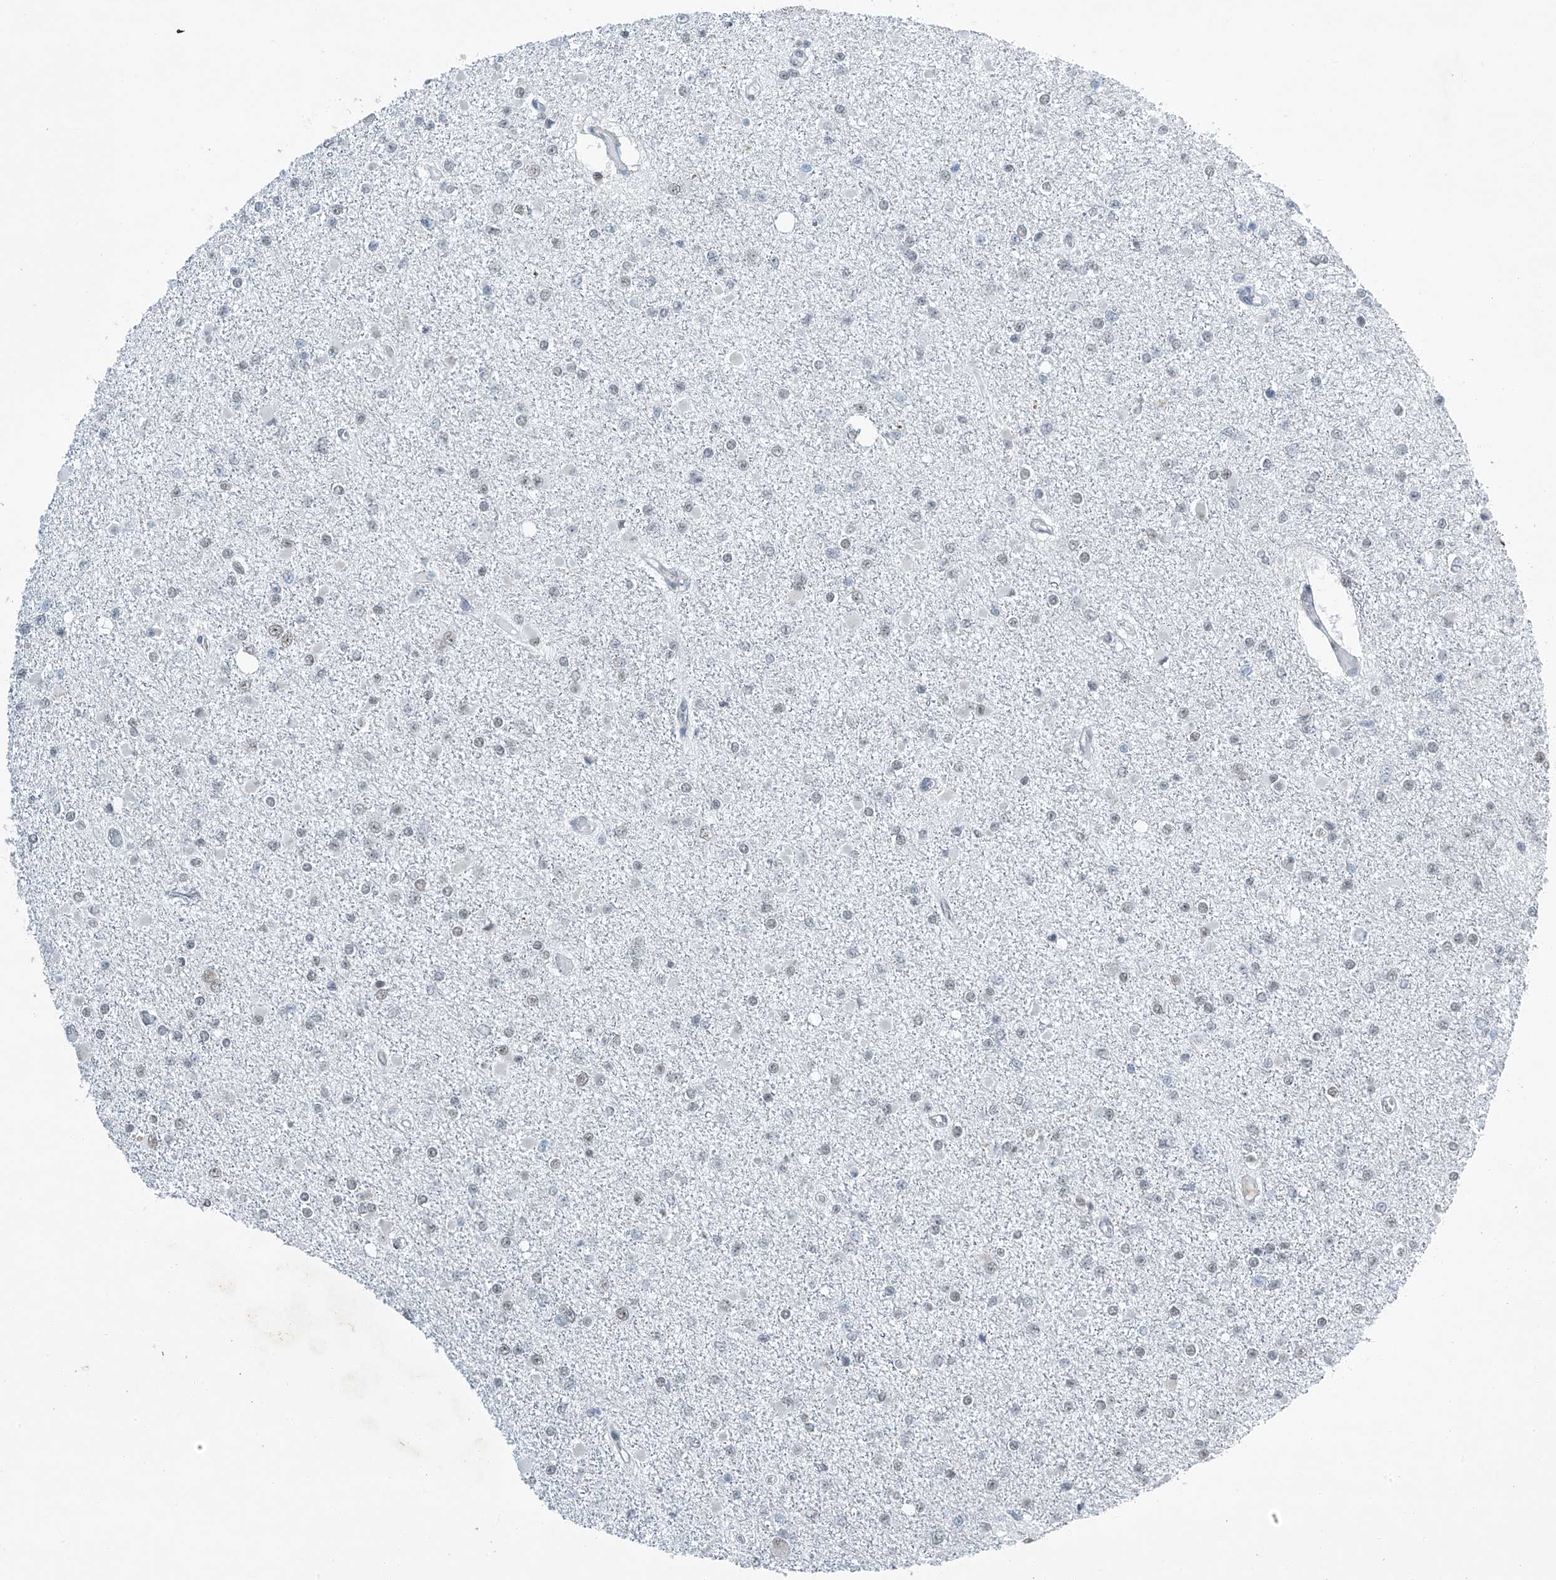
{"staining": {"intensity": "weak", "quantity": "<25%", "location": "nuclear"}, "tissue": "glioma", "cell_type": "Tumor cells", "image_type": "cancer", "snomed": [{"axis": "morphology", "description": "Glioma, malignant, Low grade"}, {"axis": "topography", "description": "Brain"}], "caption": "An immunohistochemistry (IHC) micrograph of malignant low-grade glioma is shown. There is no staining in tumor cells of malignant low-grade glioma.", "gene": "TAF8", "patient": {"sex": "female", "age": 22}}